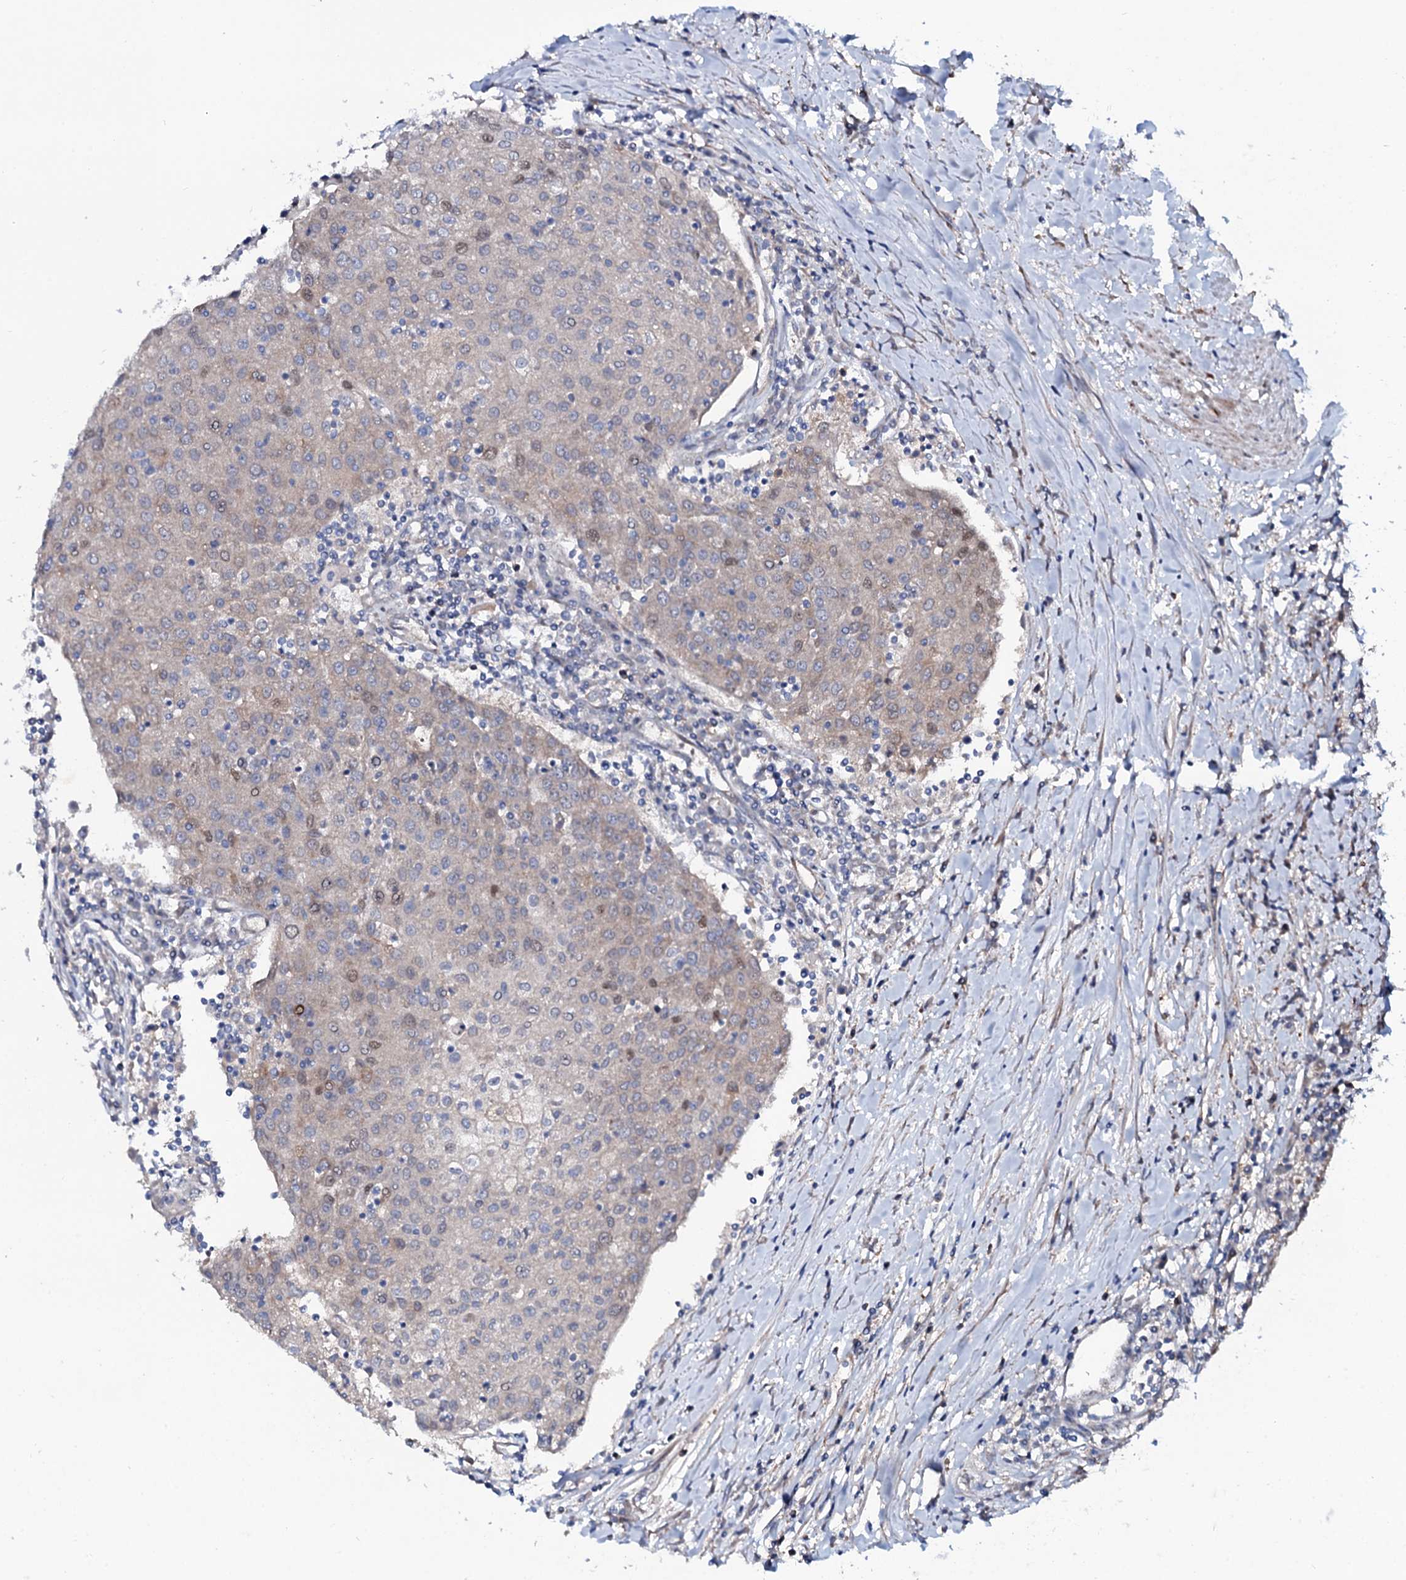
{"staining": {"intensity": "weak", "quantity": "<25%", "location": "nuclear"}, "tissue": "urothelial cancer", "cell_type": "Tumor cells", "image_type": "cancer", "snomed": [{"axis": "morphology", "description": "Urothelial carcinoma, High grade"}, {"axis": "topography", "description": "Urinary bladder"}], "caption": "The IHC micrograph has no significant staining in tumor cells of urothelial cancer tissue.", "gene": "PPP1R3D", "patient": {"sex": "female", "age": 85}}